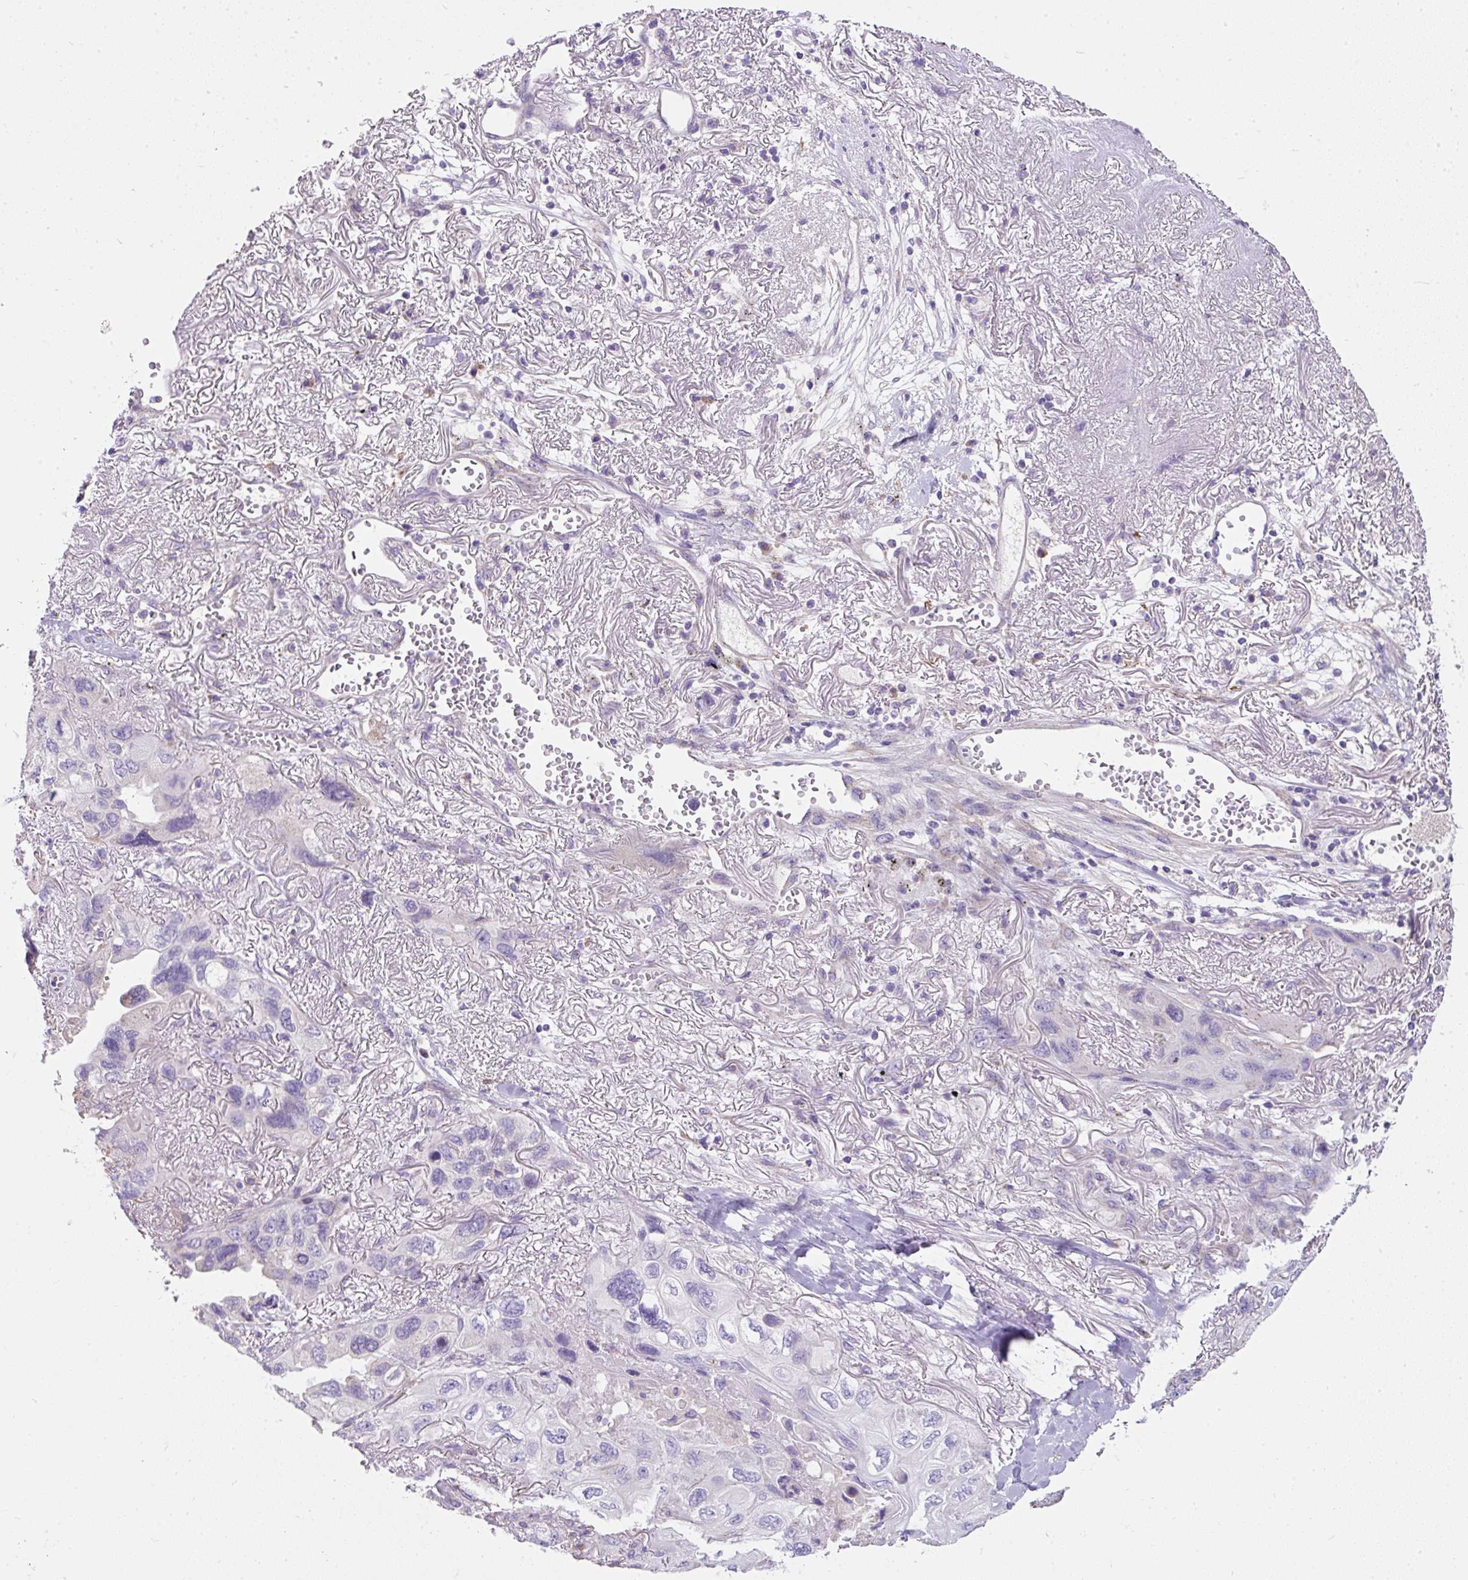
{"staining": {"intensity": "negative", "quantity": "none", "location": "none"}, "tissue": "lung cancer", "cell_type": "Tumor cells", "image_type": "cancer", "snomed": [{"axis": "morphology", "description": "Squamous cell carcinoma, NOS"}, {"axis": "topography", "description": "Lung"}], "caption": "Protein analysis of lung squamous cell carcinoma reveals no significant positivity in tumor cells.", "gene": "SUSD5", "patient": {"sex": "female", "age": 73}}